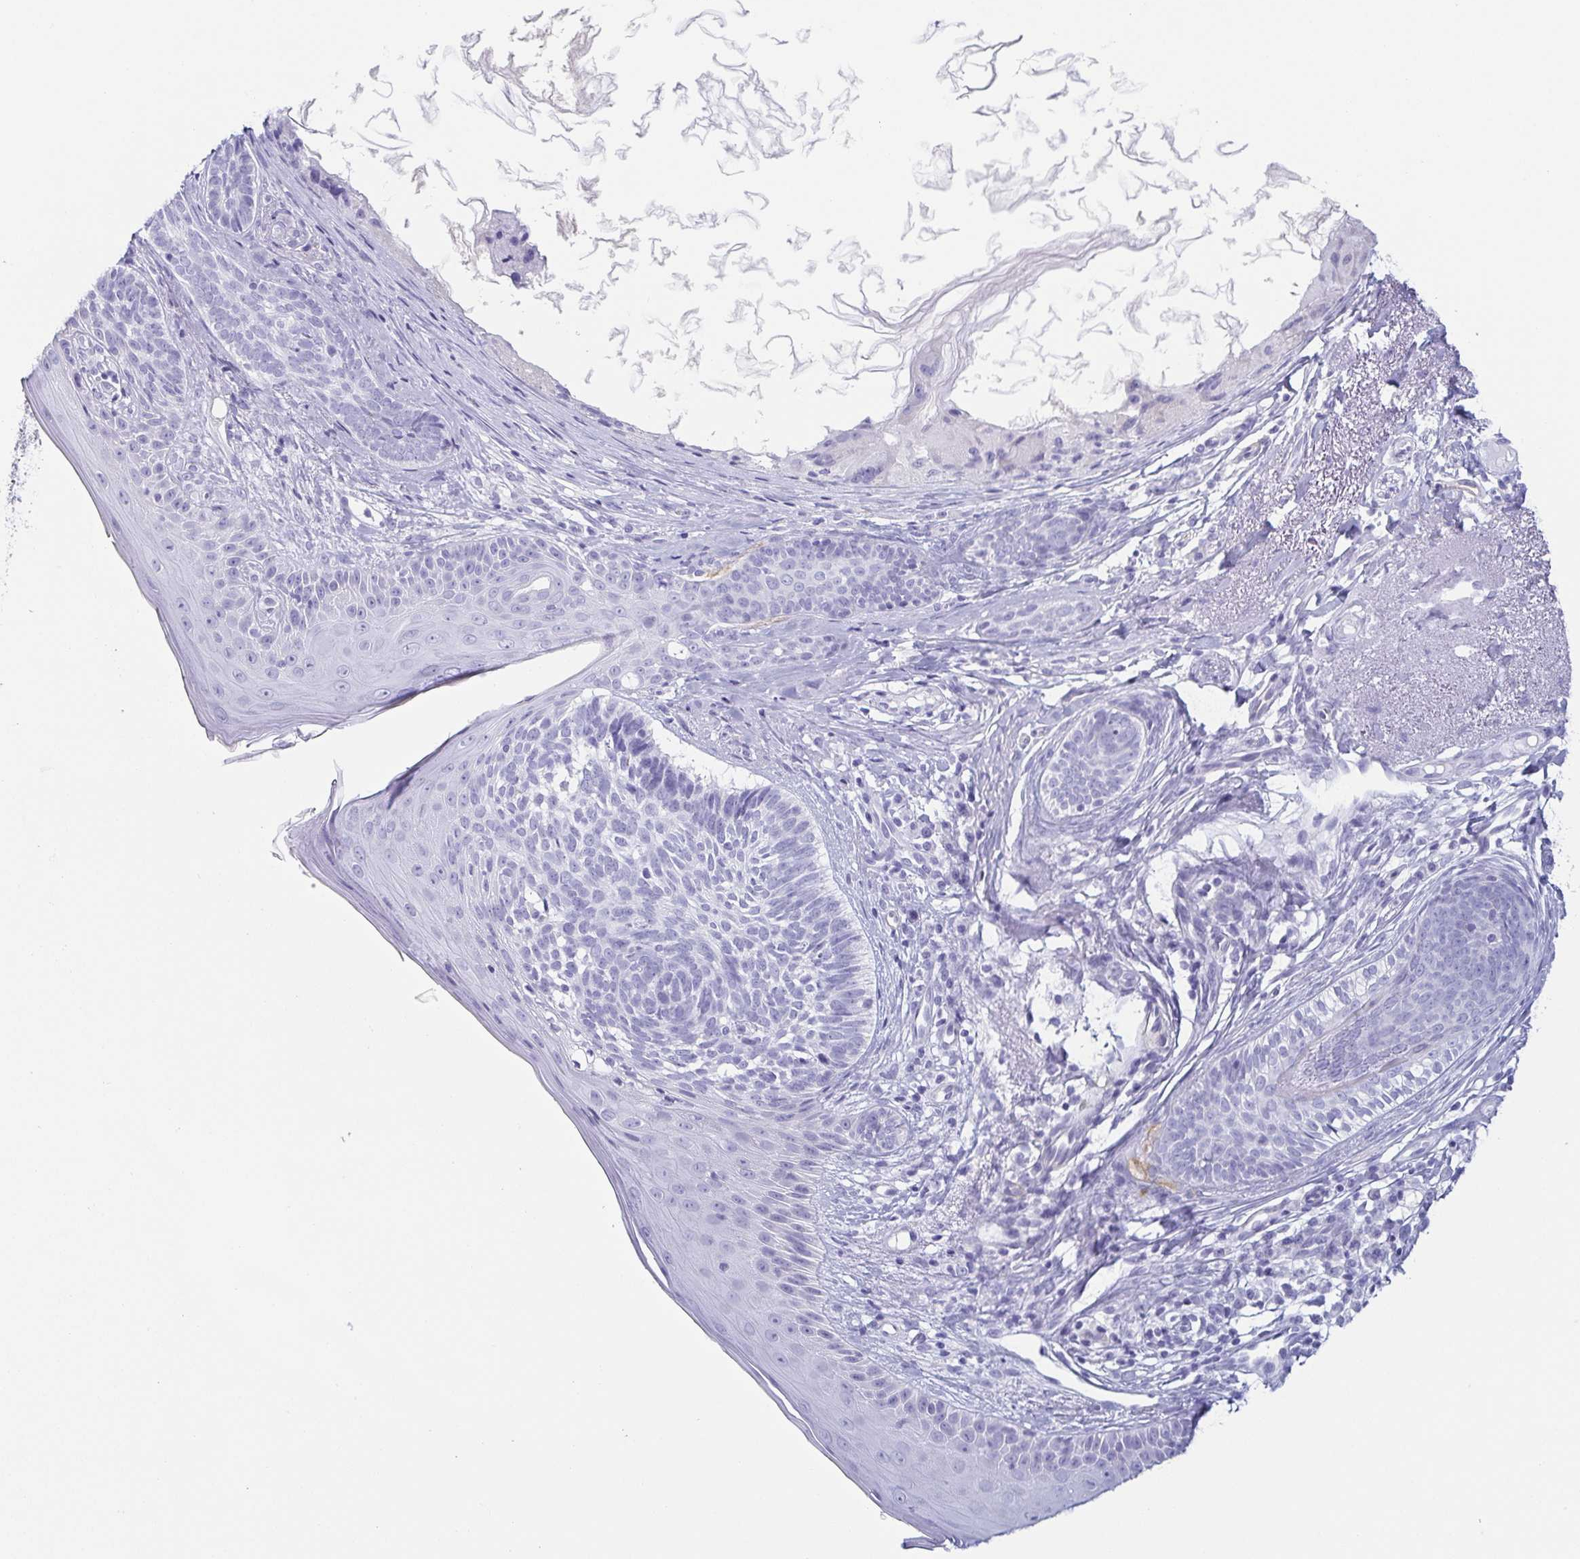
{"staining": {"intensity": "negative", "quantity": "none", "location": "none"}, "tissue": "skin cancer", "cell_type": "Tumor cells", "image_type": "cancer", "snomed": [{"axis": "morphology", "description": "Basal cell carcinoma"}, {"axis": "topography", "description": "Skin"}], "caption": "Human skin cancer stained for a protein using IHC displays no positivity in tumor cells.", "gene": "PRR27", "patient": {"sex": "female", "age": 74}}